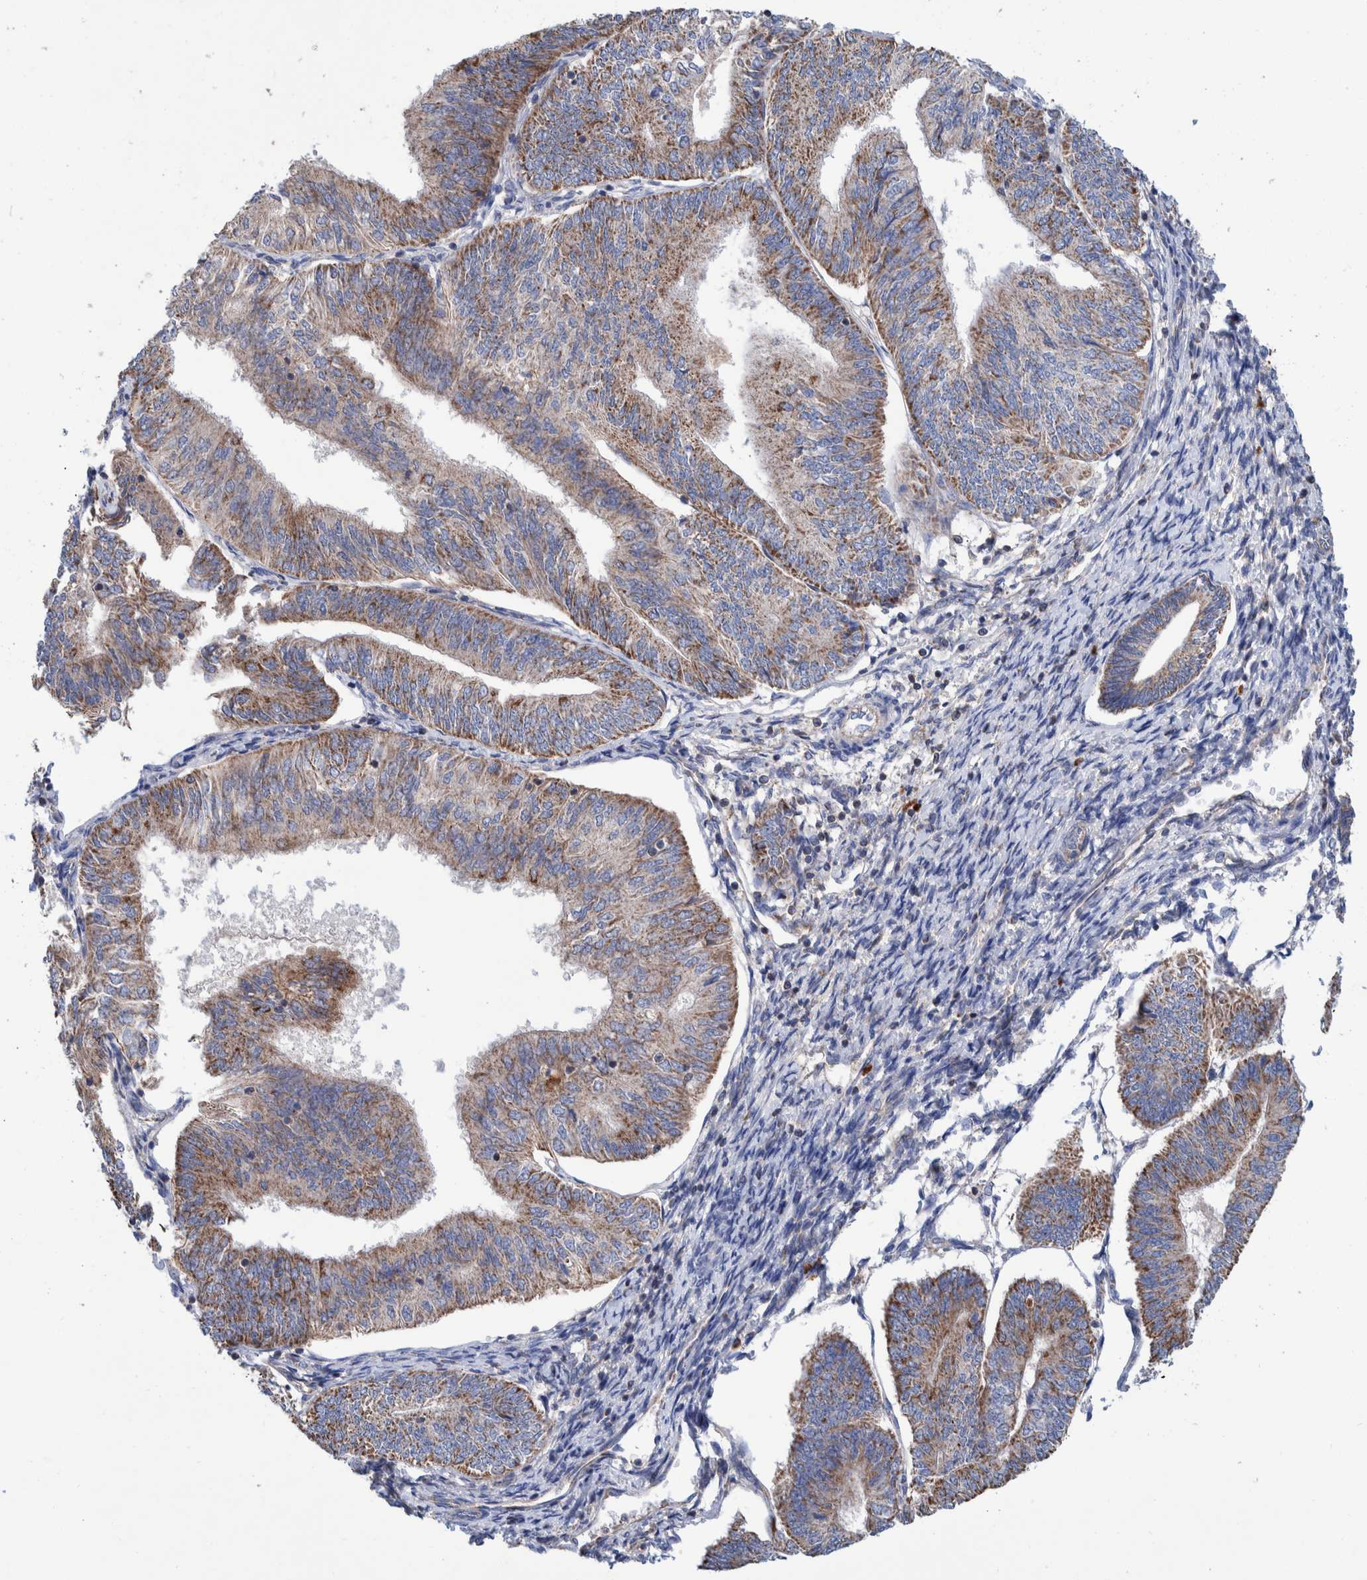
{"staining": {"intensity": "moderate", "quantity": ">75%", "location": "cytoplasmic/membranous"}, "tissue": "endometrial cancer", "cell_type": "Tumor cells", "image_type": "cancer", "snomed": [{"axis": "morphology", "description": "Adenocarcinoma, NOS"}, {"axis": "topography", "description": "Endometrium"}], "caption": "Tumor cells show moderate cytoplasmic/membranous expression in approximately >75% of cells in endometrial cancer. Nuclei are stained in blue.", "gene": "DECR1", "patient": {"sex": "female", "age": 58}}